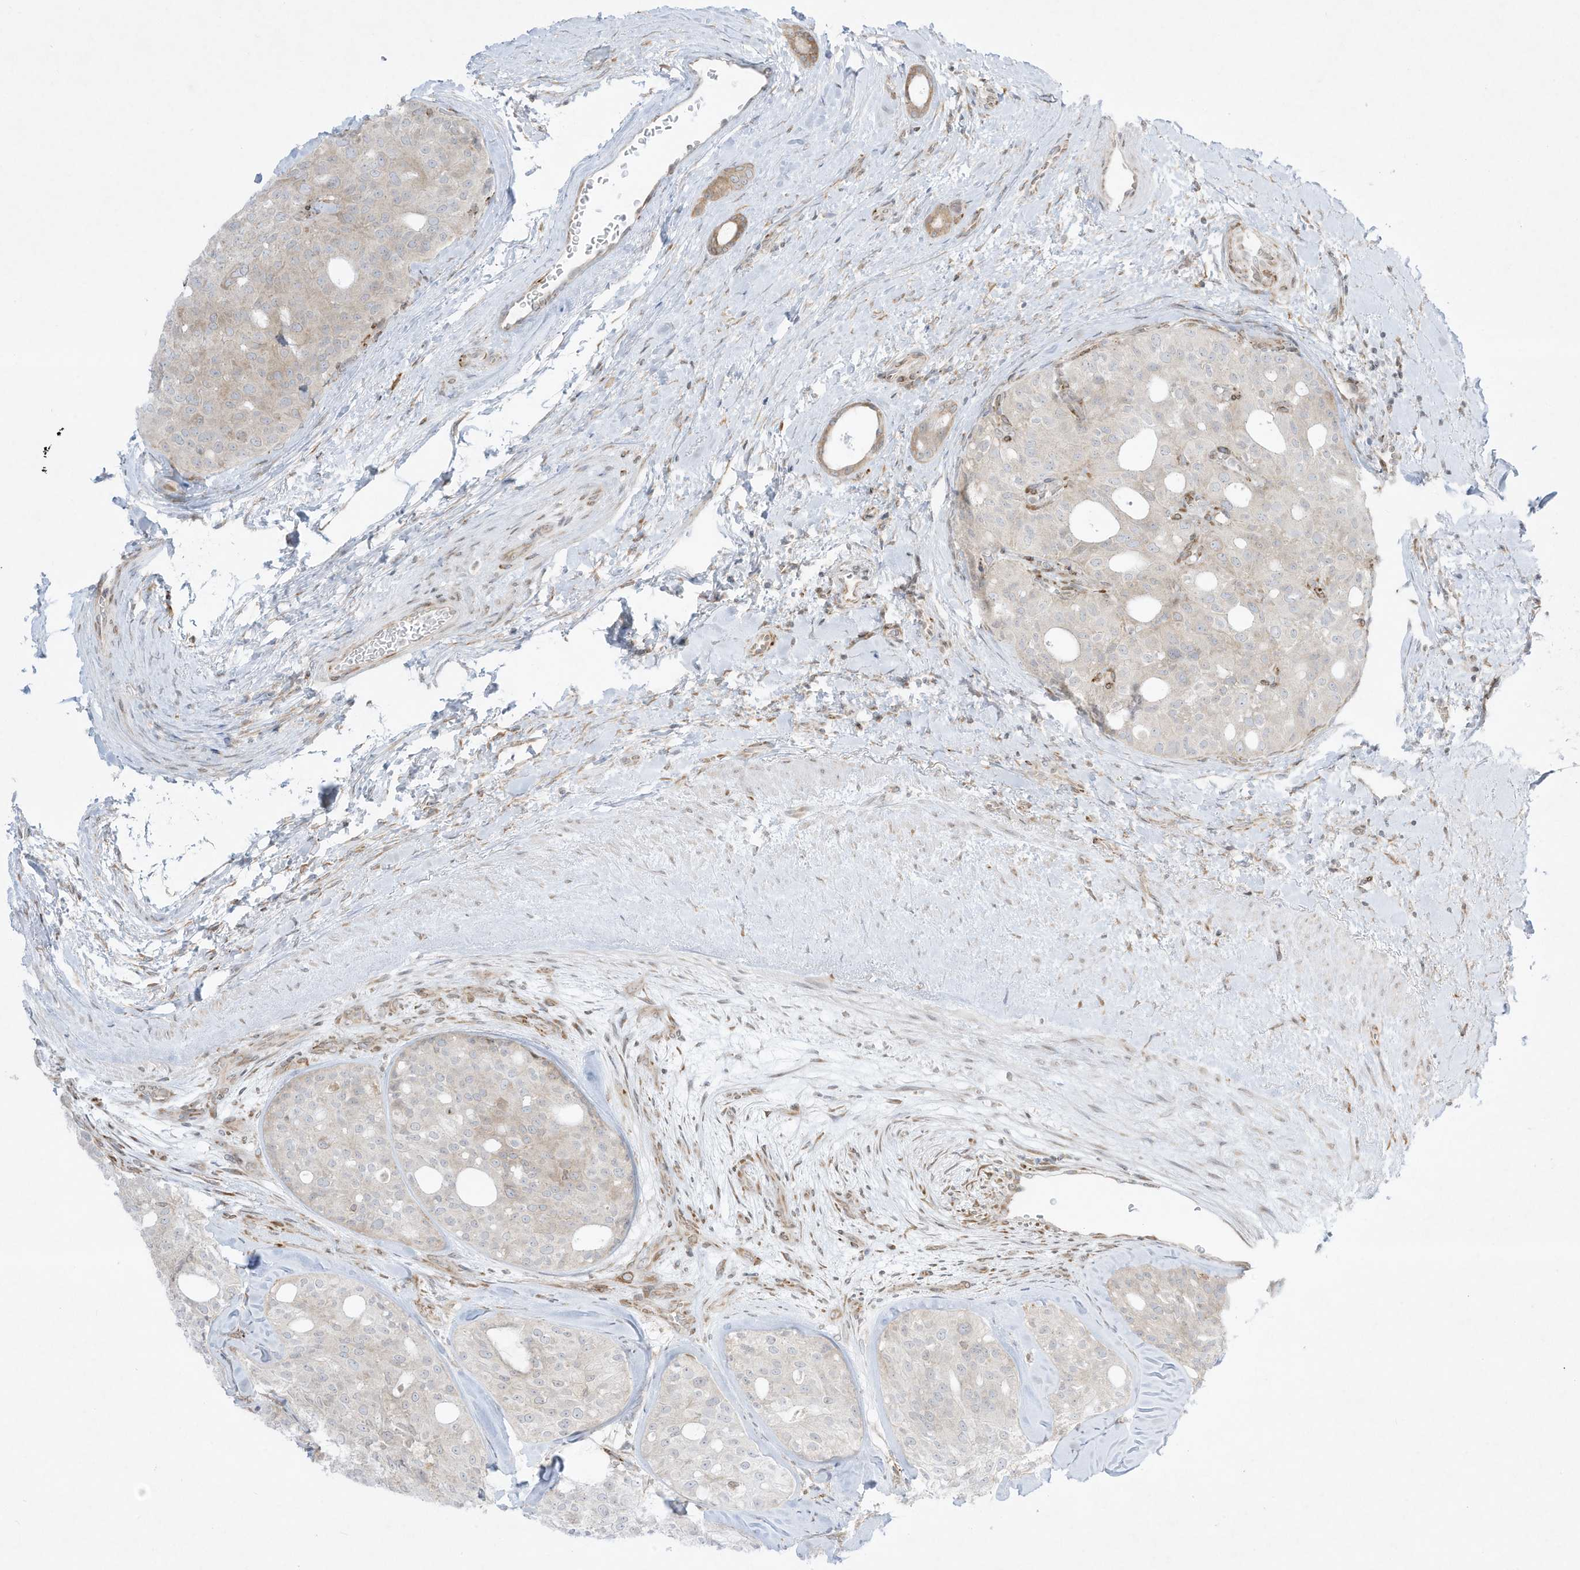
{"staining": {"intensity": "negative", "quantity": "none", "location": "none"}, "tissue": "thyroid cancer", "cell_type": "Tumor cells", "image_type": "cancer", "snomed": [{"axis": "morphology", "description": "Follicular adenoma carcinoma, NOS"}, {"axis": "topography", "description": "Thyroid gland"}], "caption": "There is no significant positivity in tumor cells of follicular adenoma carcinoma (thyroid).", "gene": "PTK6", "patient": {"sex": "male", "age": 75}}